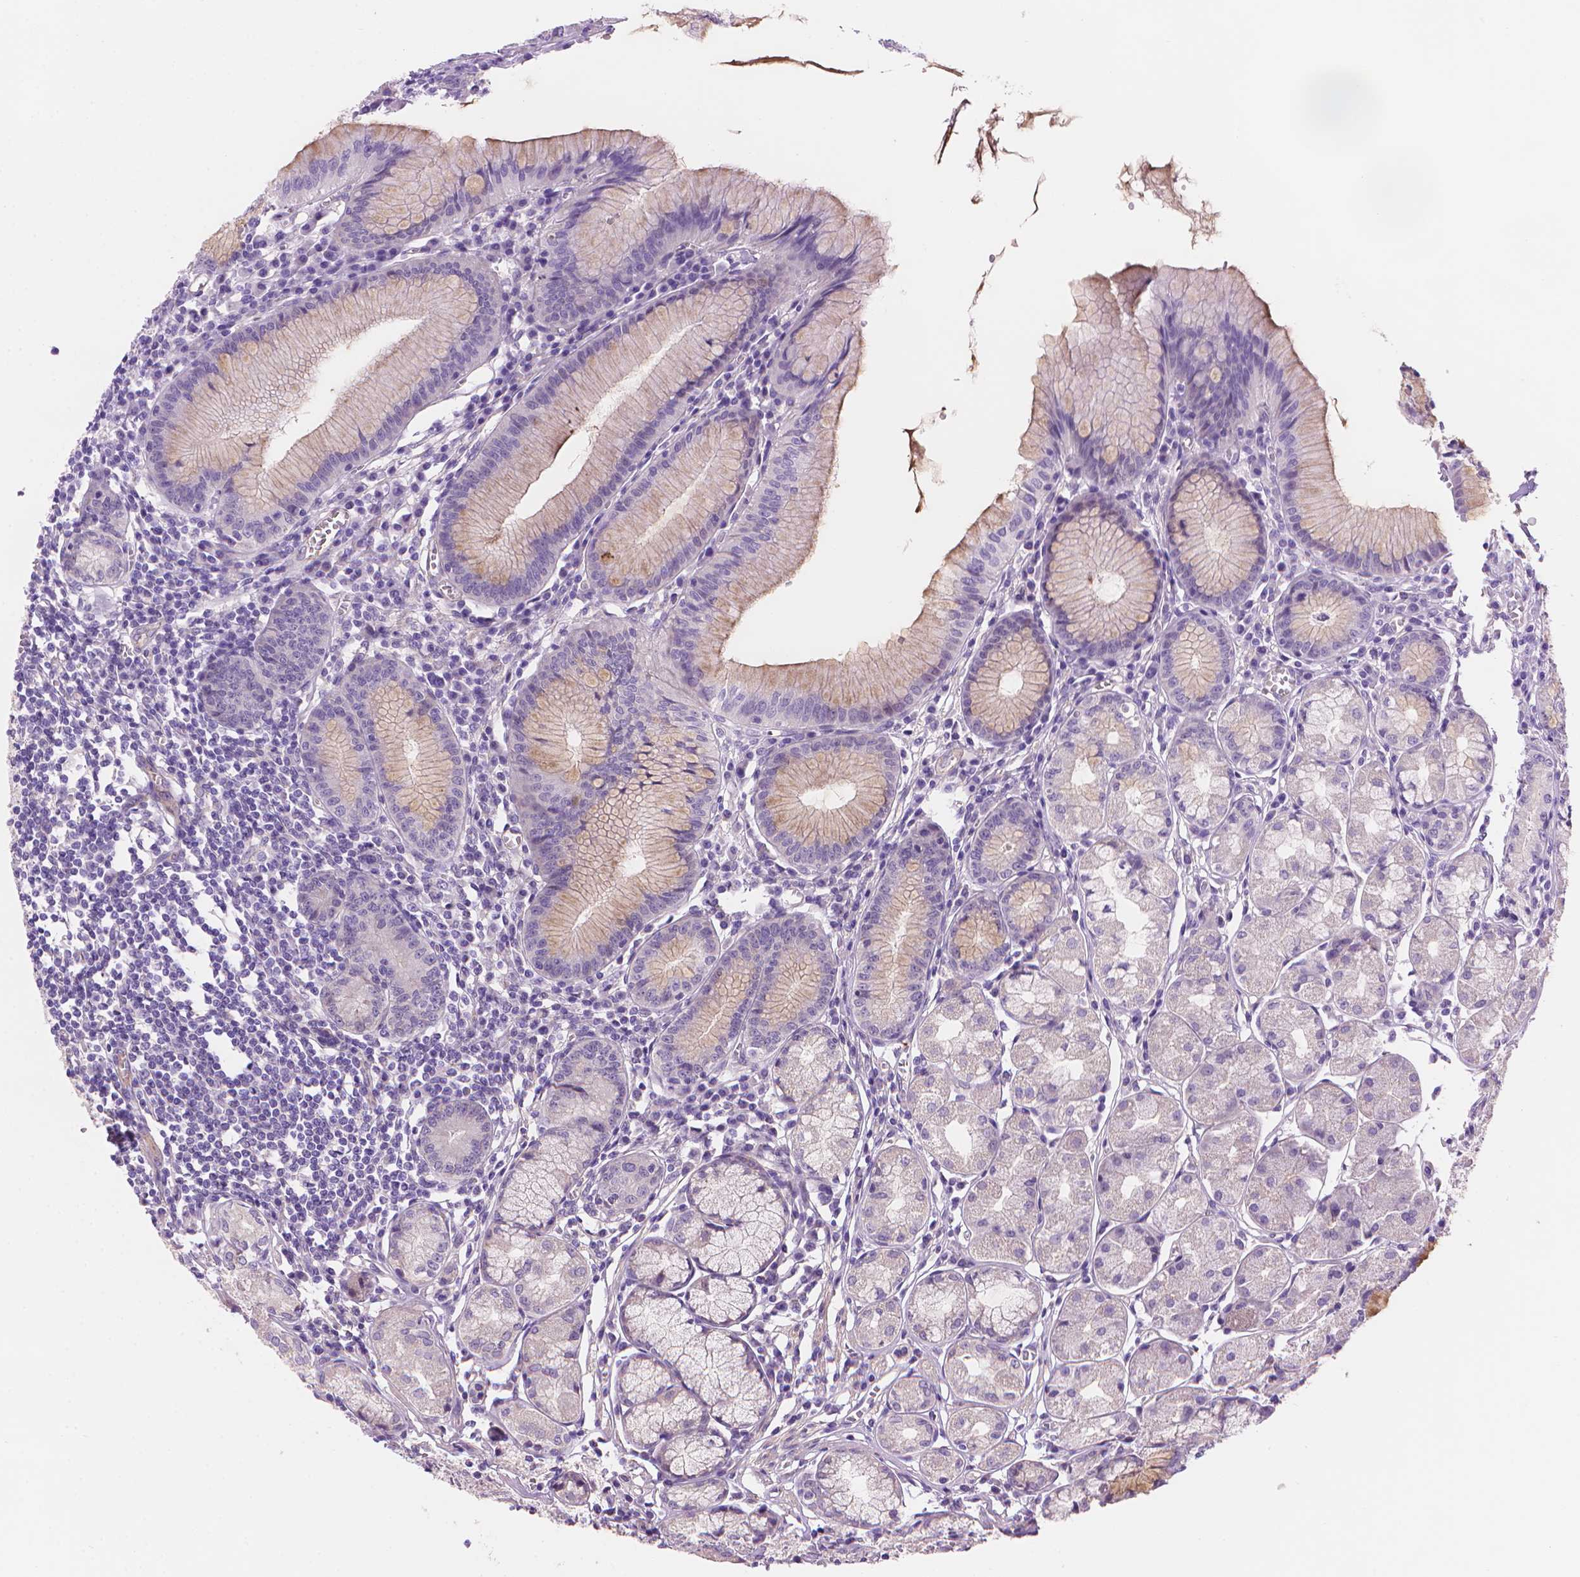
{"staining": {"intensity": "moderate", "quantity": "<25%", "location": "cytoplasmic/membranous"}, "tissue": "stomach", "cell_type": "Glandular cells", "image_type": "normal", "snomed": [{"axis": "morphology", "description": "Normal tissue, NOS"}, {"axis": "topography", "description": "Stomach"}], "caption": "Human stomach stained for a protein (brown) demonstrates moderate cytoplasmic/membranous positive positivity in approximately <25% of glandular cells.", "gene": "AMMECR1L", "patient": {"sex": "male", "age": 55}}